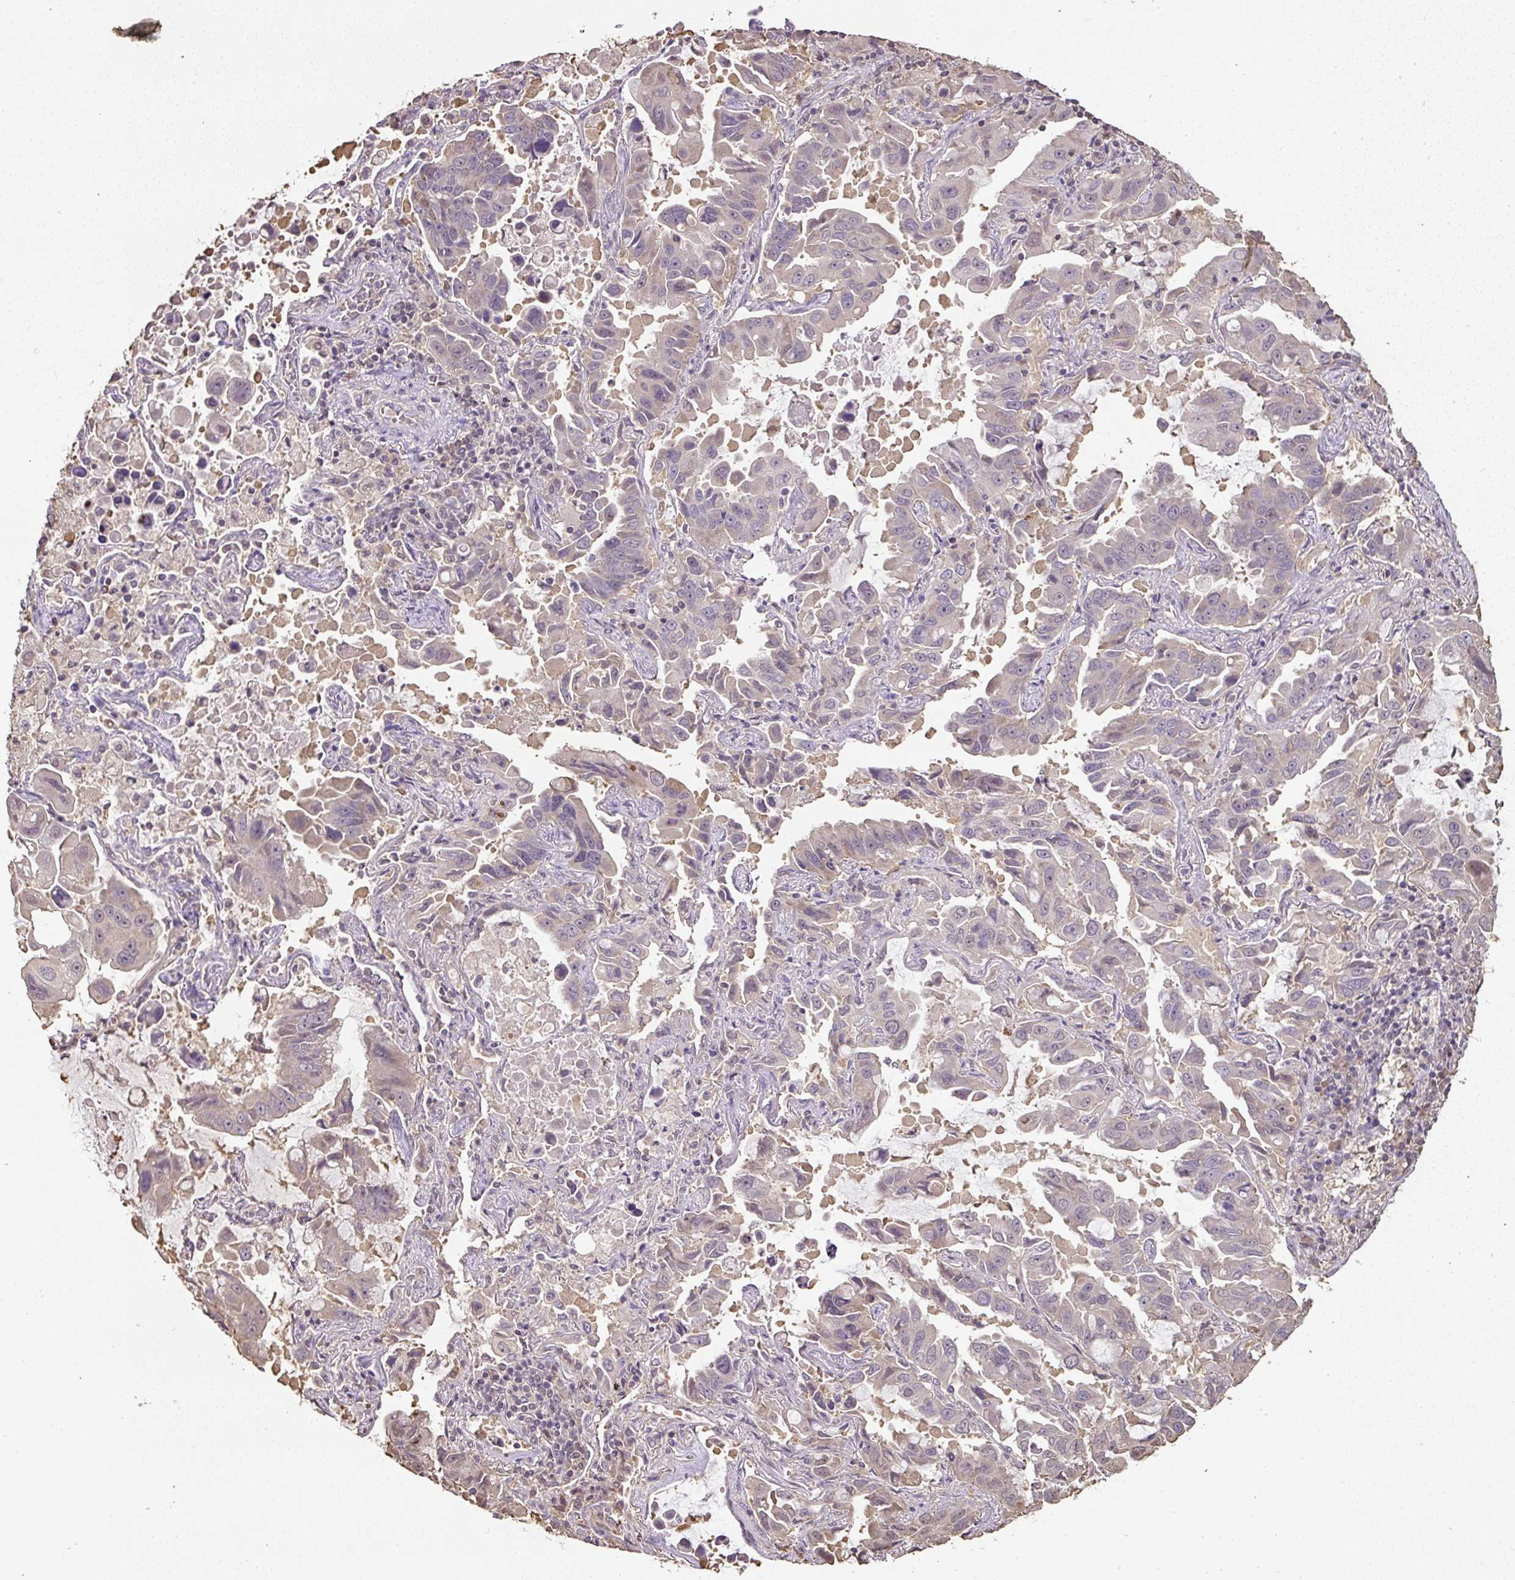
{"staining": {"intensity": "weak", "quantity": "<25%", "location": "cytoplasmic/membranous,nuclear"}, "tissue": "lung cancer", "cell_type": "Tumor cells", "image_type": "cancer", "snomed": [{"axis": "morphology", "description": "Adenocarcinoma, NOS"}, {"axis": "topography", "description": "Lung"}], "caption": "This is an immunohistochemistry (IHC) photomicrograph of adenocarcinoma (lung). There is no staining in tumor cells.", "gene": "TMEM170B", "patient": {"sex": "male", "age": 64}}